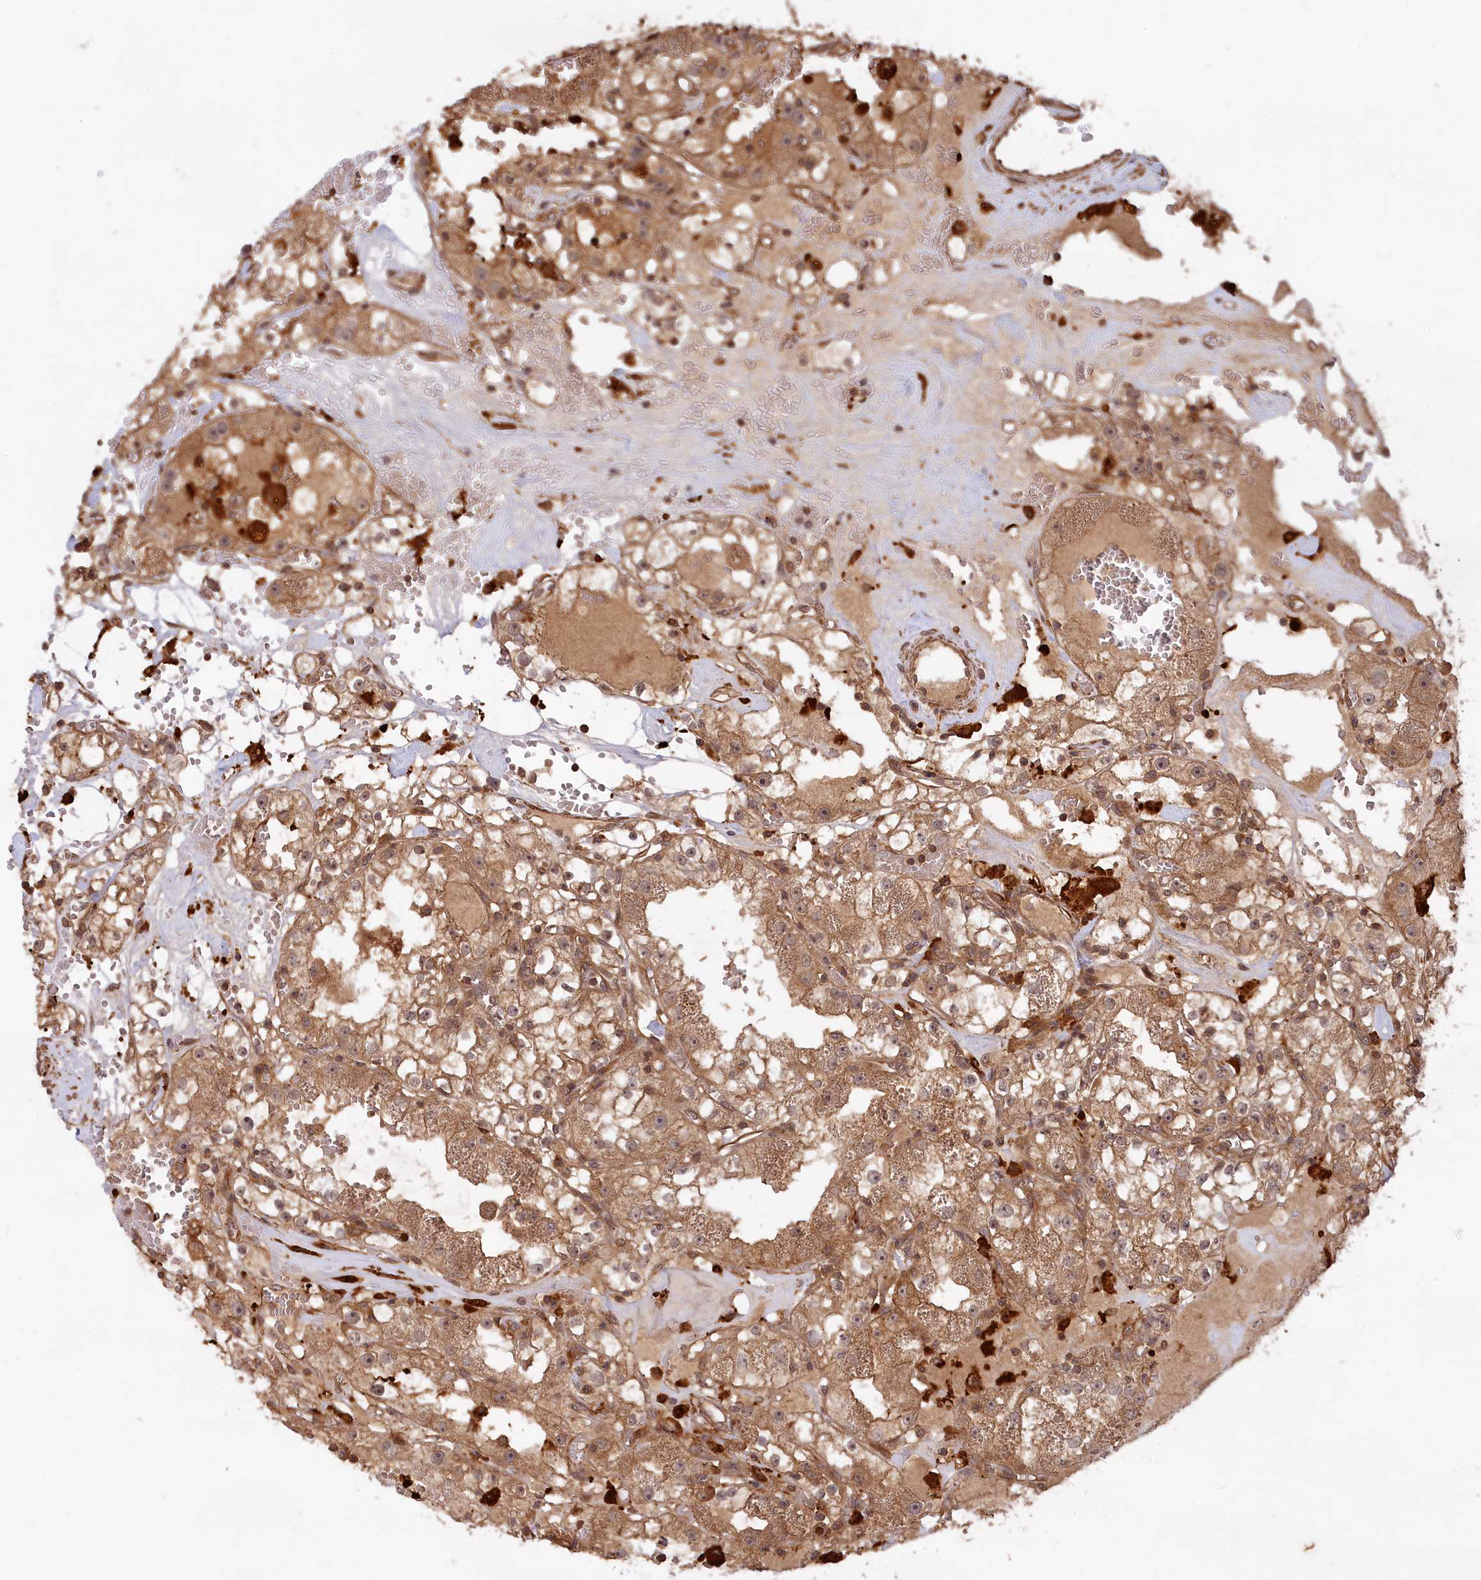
{"staining": {"intensity": "moderate", "quantity": "25%-75%", "location": "cytoplasmic/membranous"}, "tissue": "renal cancer", "cell_type": "Tumor cells", "image_type": "cancer", "snomed": [{"axis": "morphology", "description": "Adenocarcinoma, NOS"}, {"axis": "topography", "description": "Kidney"}], "caption": "Immunohistochemistry (IHC) histopathology image of neoplastic tissue: human renal adenocarcinoma stained using immunohistochemistry (IHC) reveals medium levels of moderate protein expression localized specifically in the cytoplasmic/membranous of tumor cells, appearing as a cytoplasmic/membranous brown color.", "gene": "CCDC174", "patient": {"sex": "male", "age": 56}}